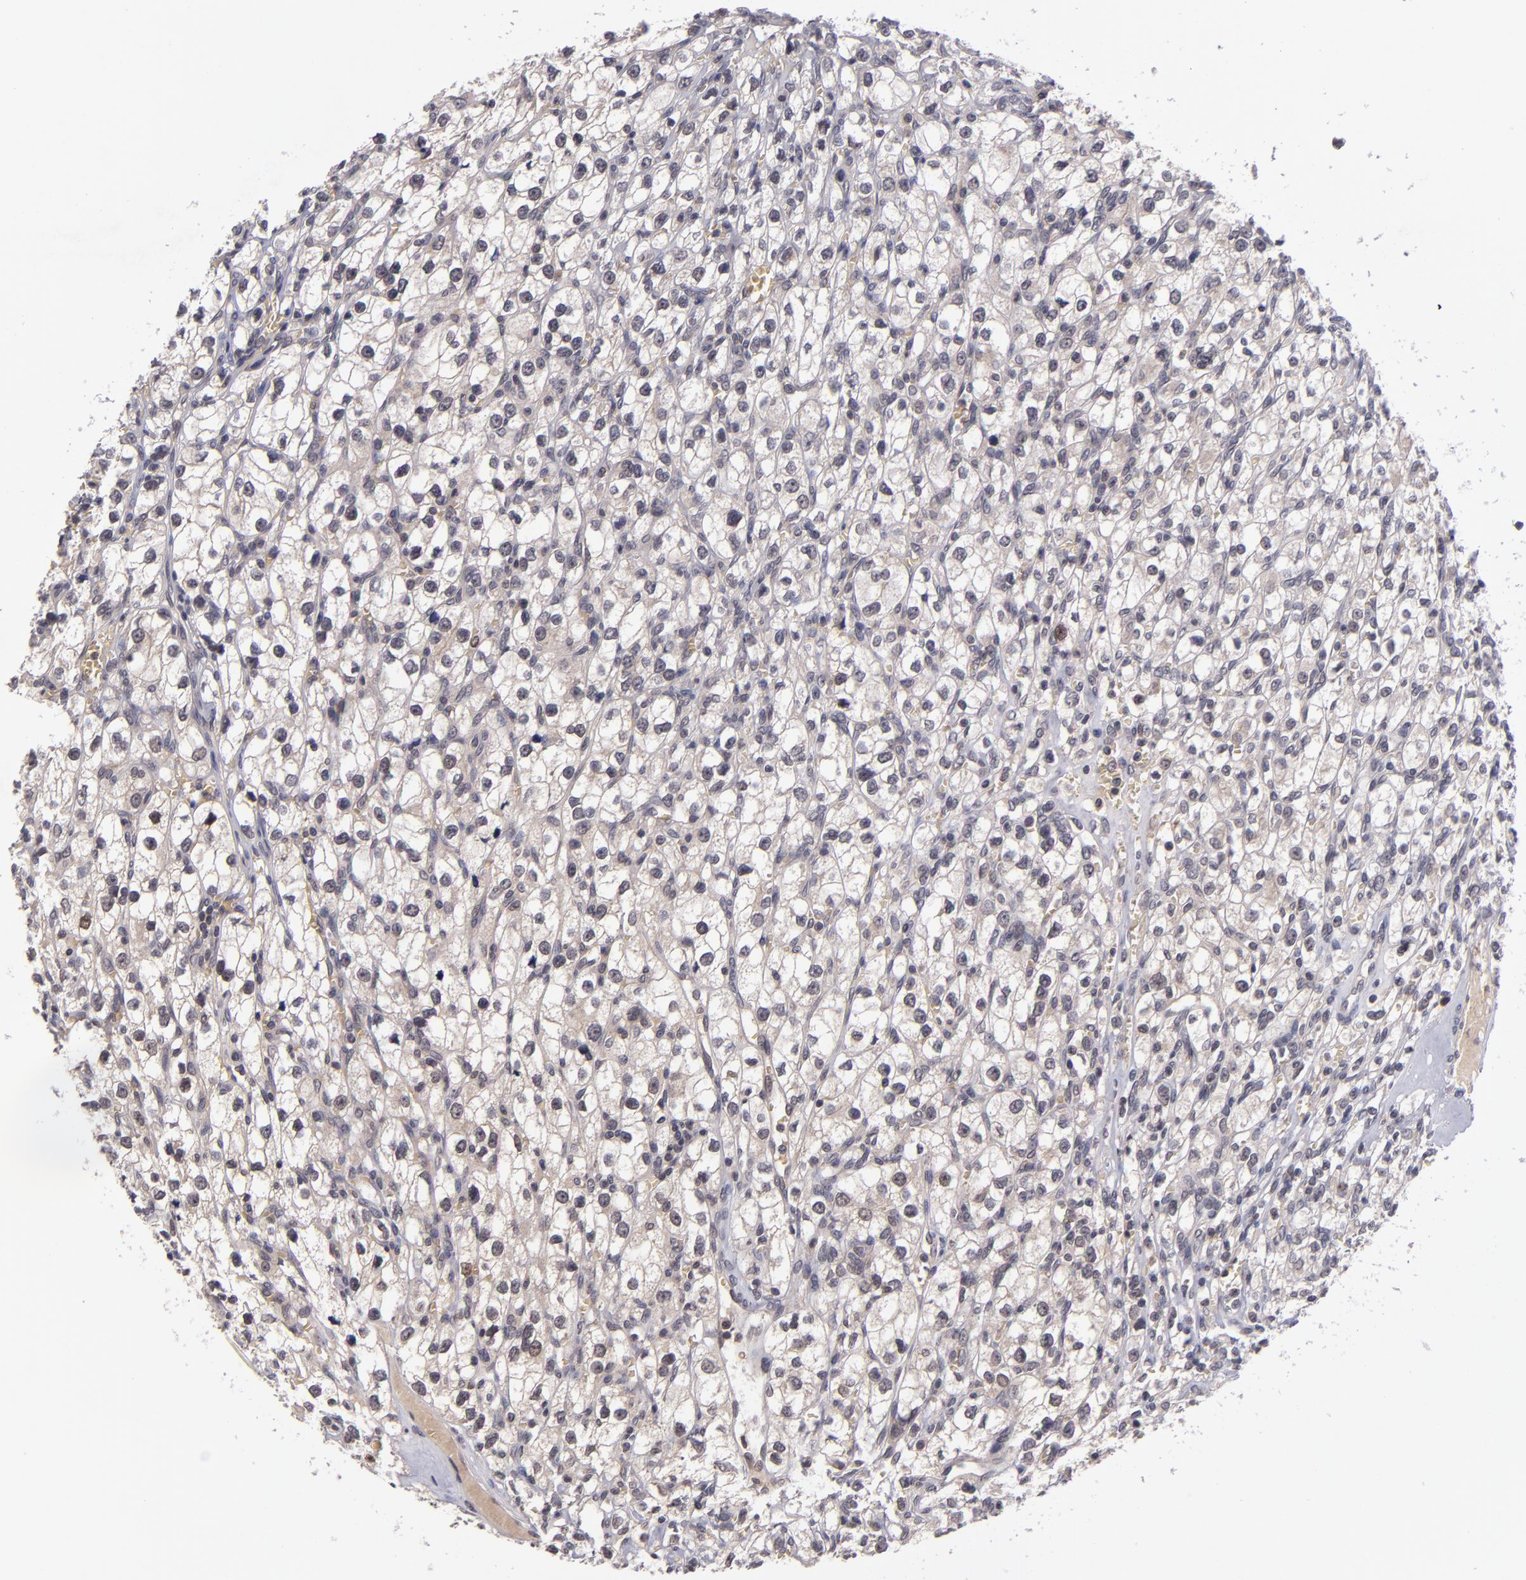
{"staining": {"intensity": "negative", "quantity": "none", "location": "none"}, "tissue": "renal cancer", "cell_type": "Tumor cells", "image_type": "cancer", "snomed": [{"axis": "morphology", "description": "Adenocarcinoma, NOS"}, {"axis": "topography", "description": "Kidney"}], "caption": "An image of human adenocarcinoma (renal) is negative for staining in tumor cells.", "gene": "CDC7", "patient": {"sex": "female", "age": 62}}